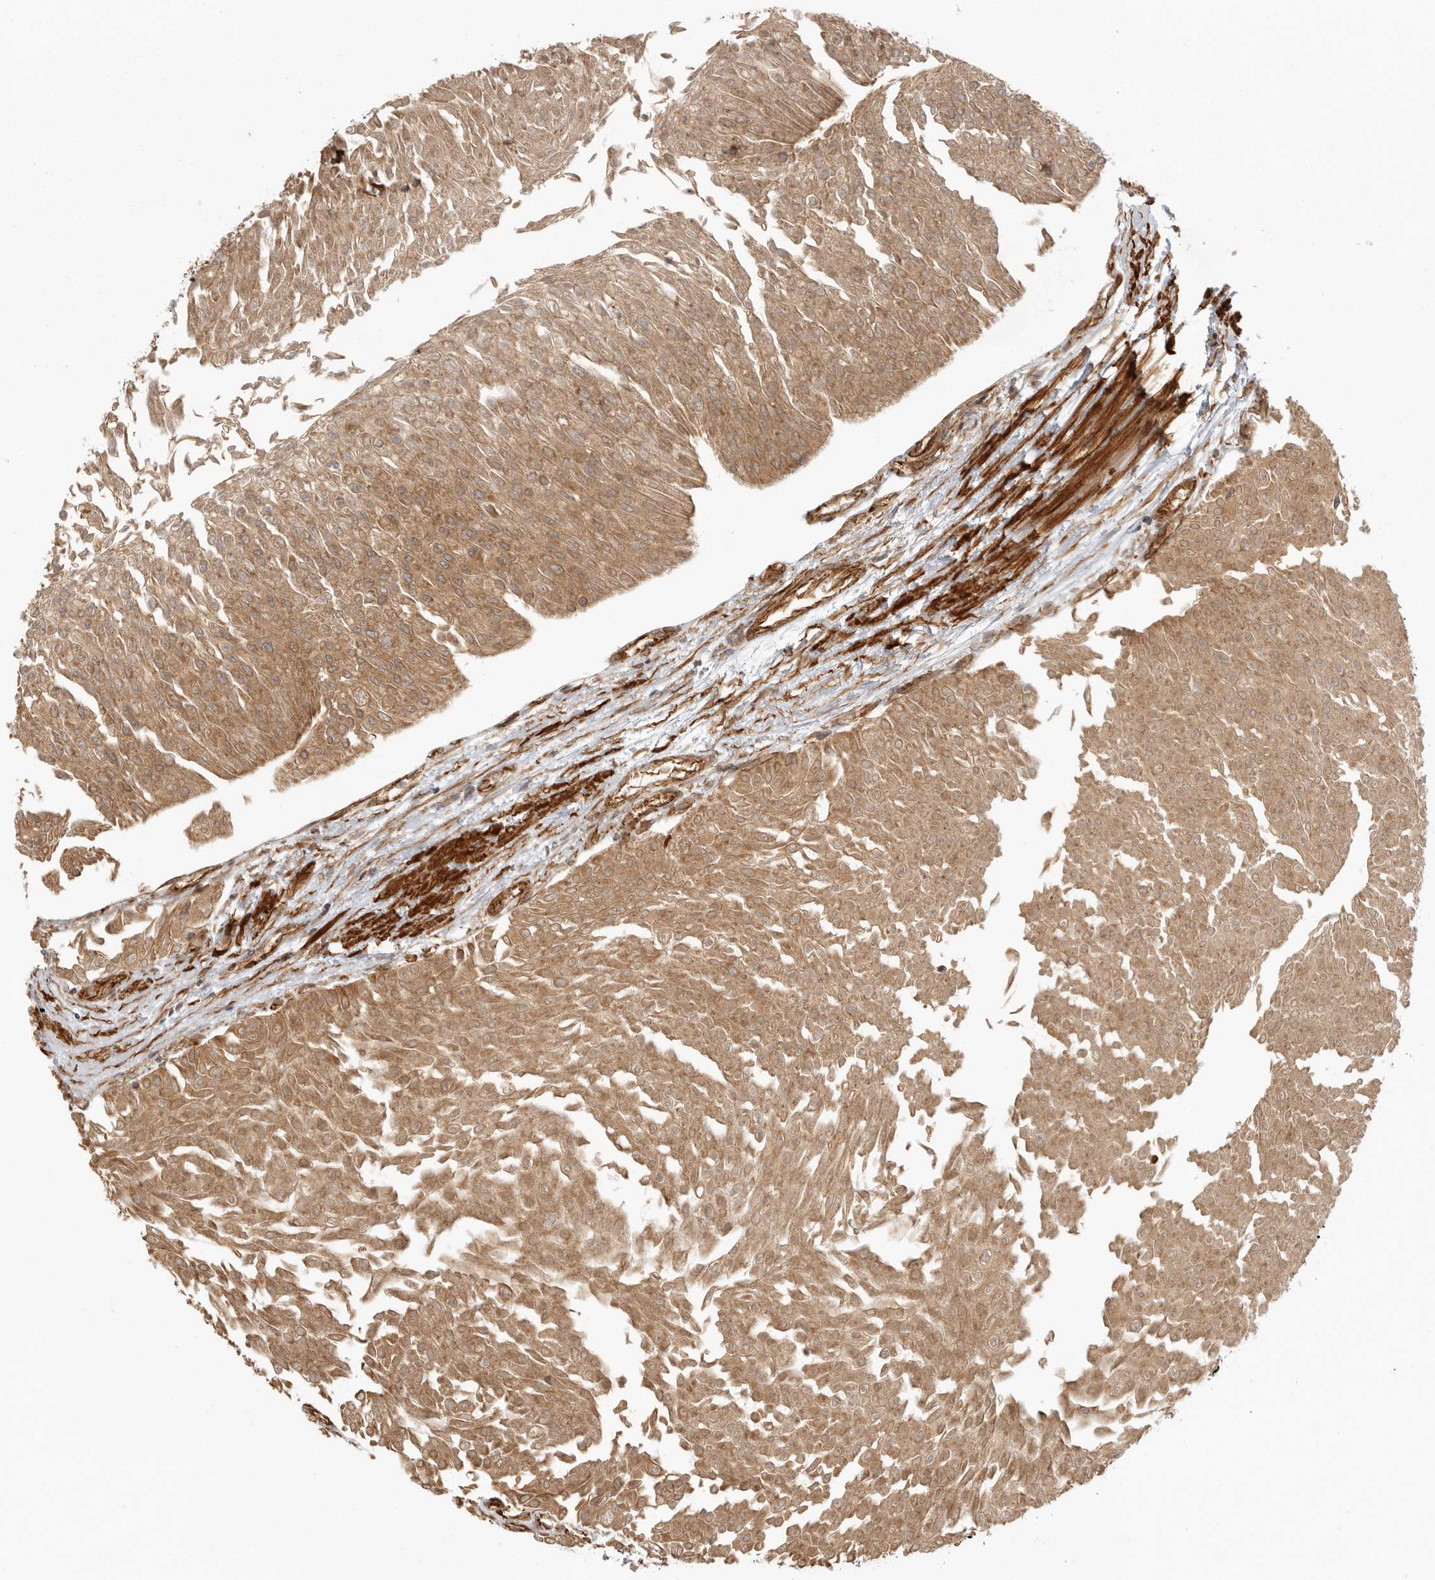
{"staining": {"intensity": "moderate", "quantity": ">75%", "location": "cytoplasmic/membranous"}, "tissue": "urothelial cancer", "cell_type": "Tumor cells", "image_type": "cancer", "snomed": [{"axis": "morphology", "description": "Urothelial carcinoma, Low grade"}, {"axis": "topography", "description": "Urinary bladder"}], "caption": "Immunohistochemical staining of human urothelial cancer displays moderate cytoplasmic/membranous protein positivity in about >75% of tumor cells.", "gene": "CCPG1", "patient": {"sex": "male", "age": 67}}